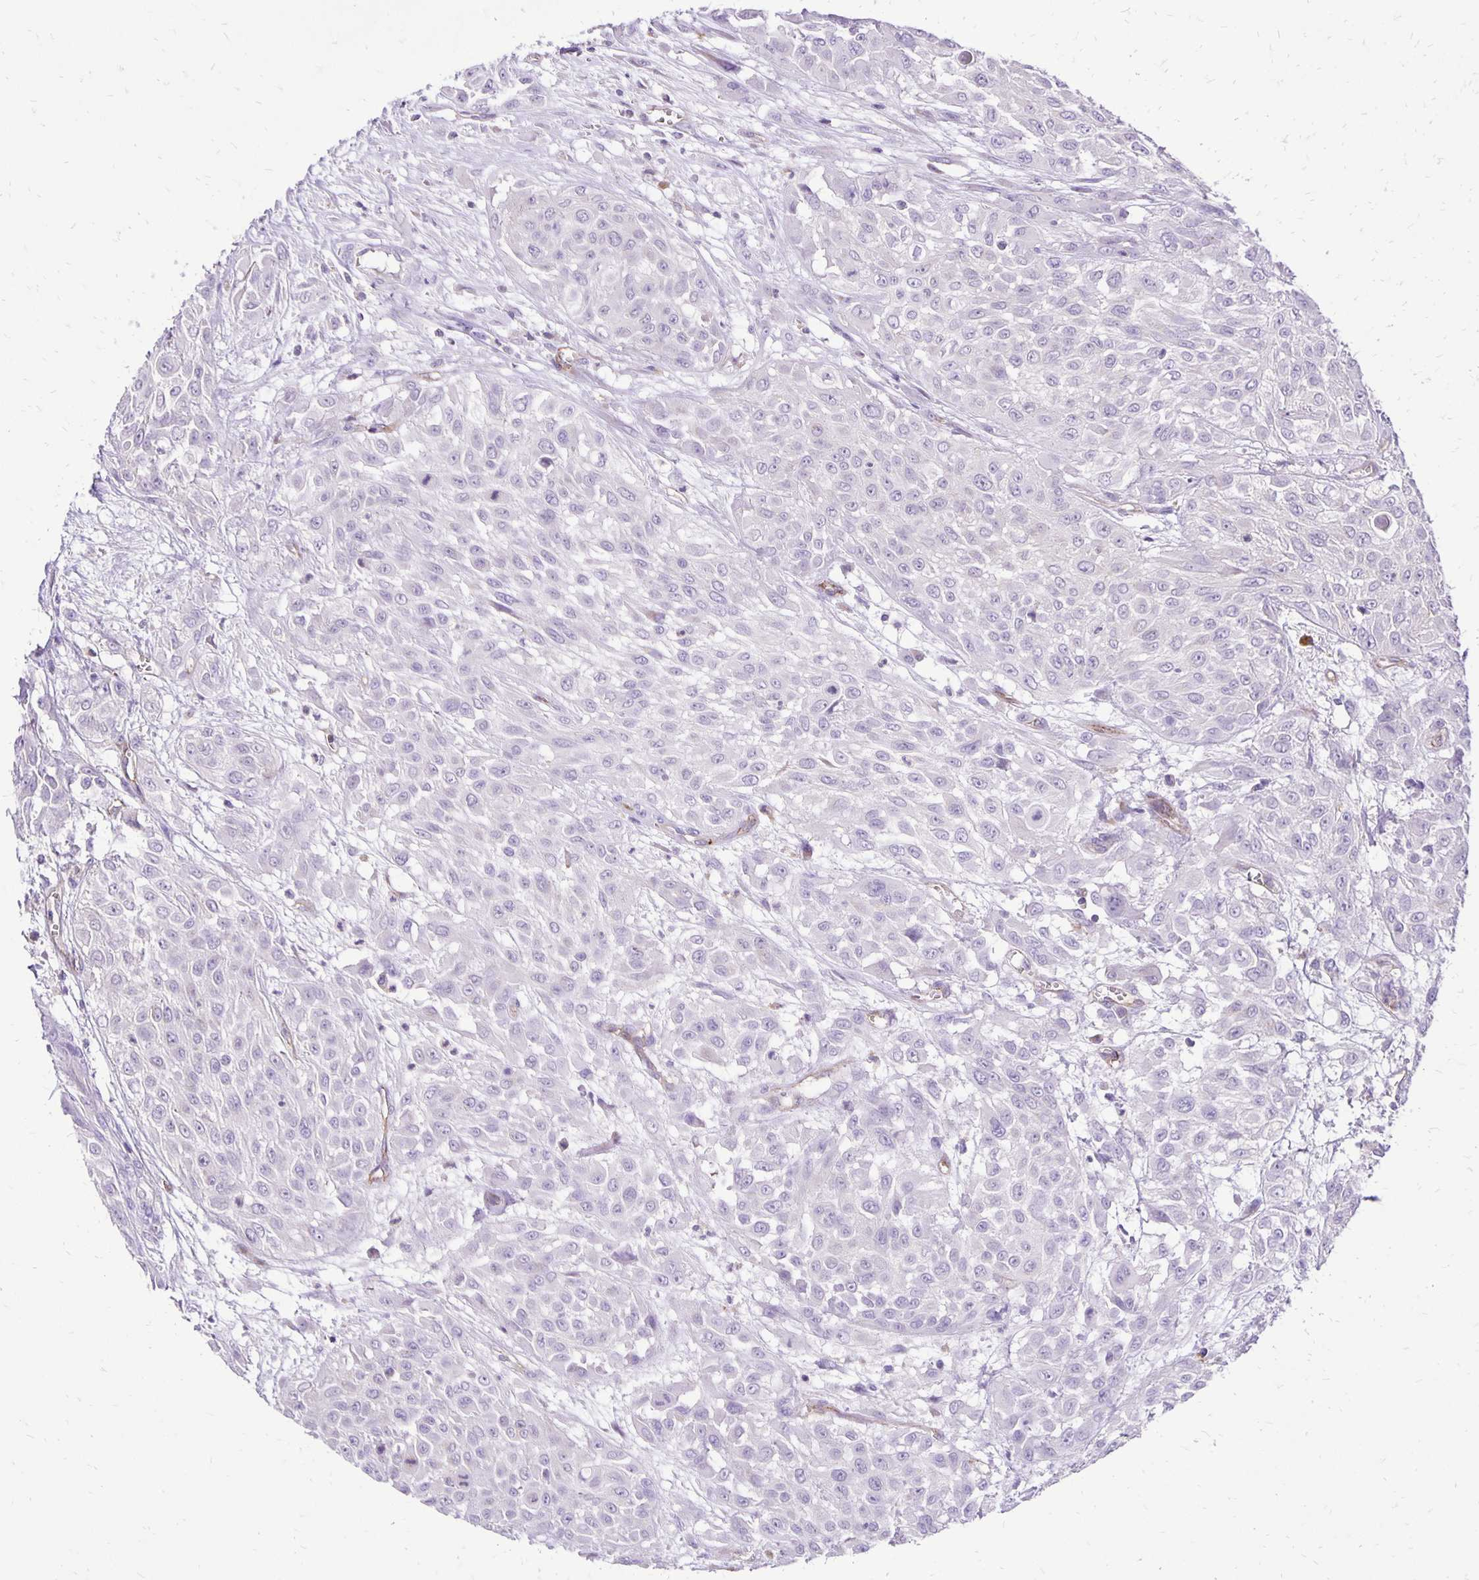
{"staining": {"intensity": "negative", "quantity": "none", "location": "none"}, "tissue": "urothelial cancer", "cell_type": "Tumor cells", "image_type": "cancer", "snomed": [{"axis": "morphology", "description": "Urothelial carcinoma, High grade"}, {"axis": "topography", "description": "Urinary bladder"}], "caption": "An immunohistochemistry (IHC) histopathology image of urothelial carcinoma (high-grade) is shown. There is no staining in tumor cells of urothelial carcinoma (high-grade).", "gene": "EIF5A", "patient": {"sex": "male", "age": 57}}